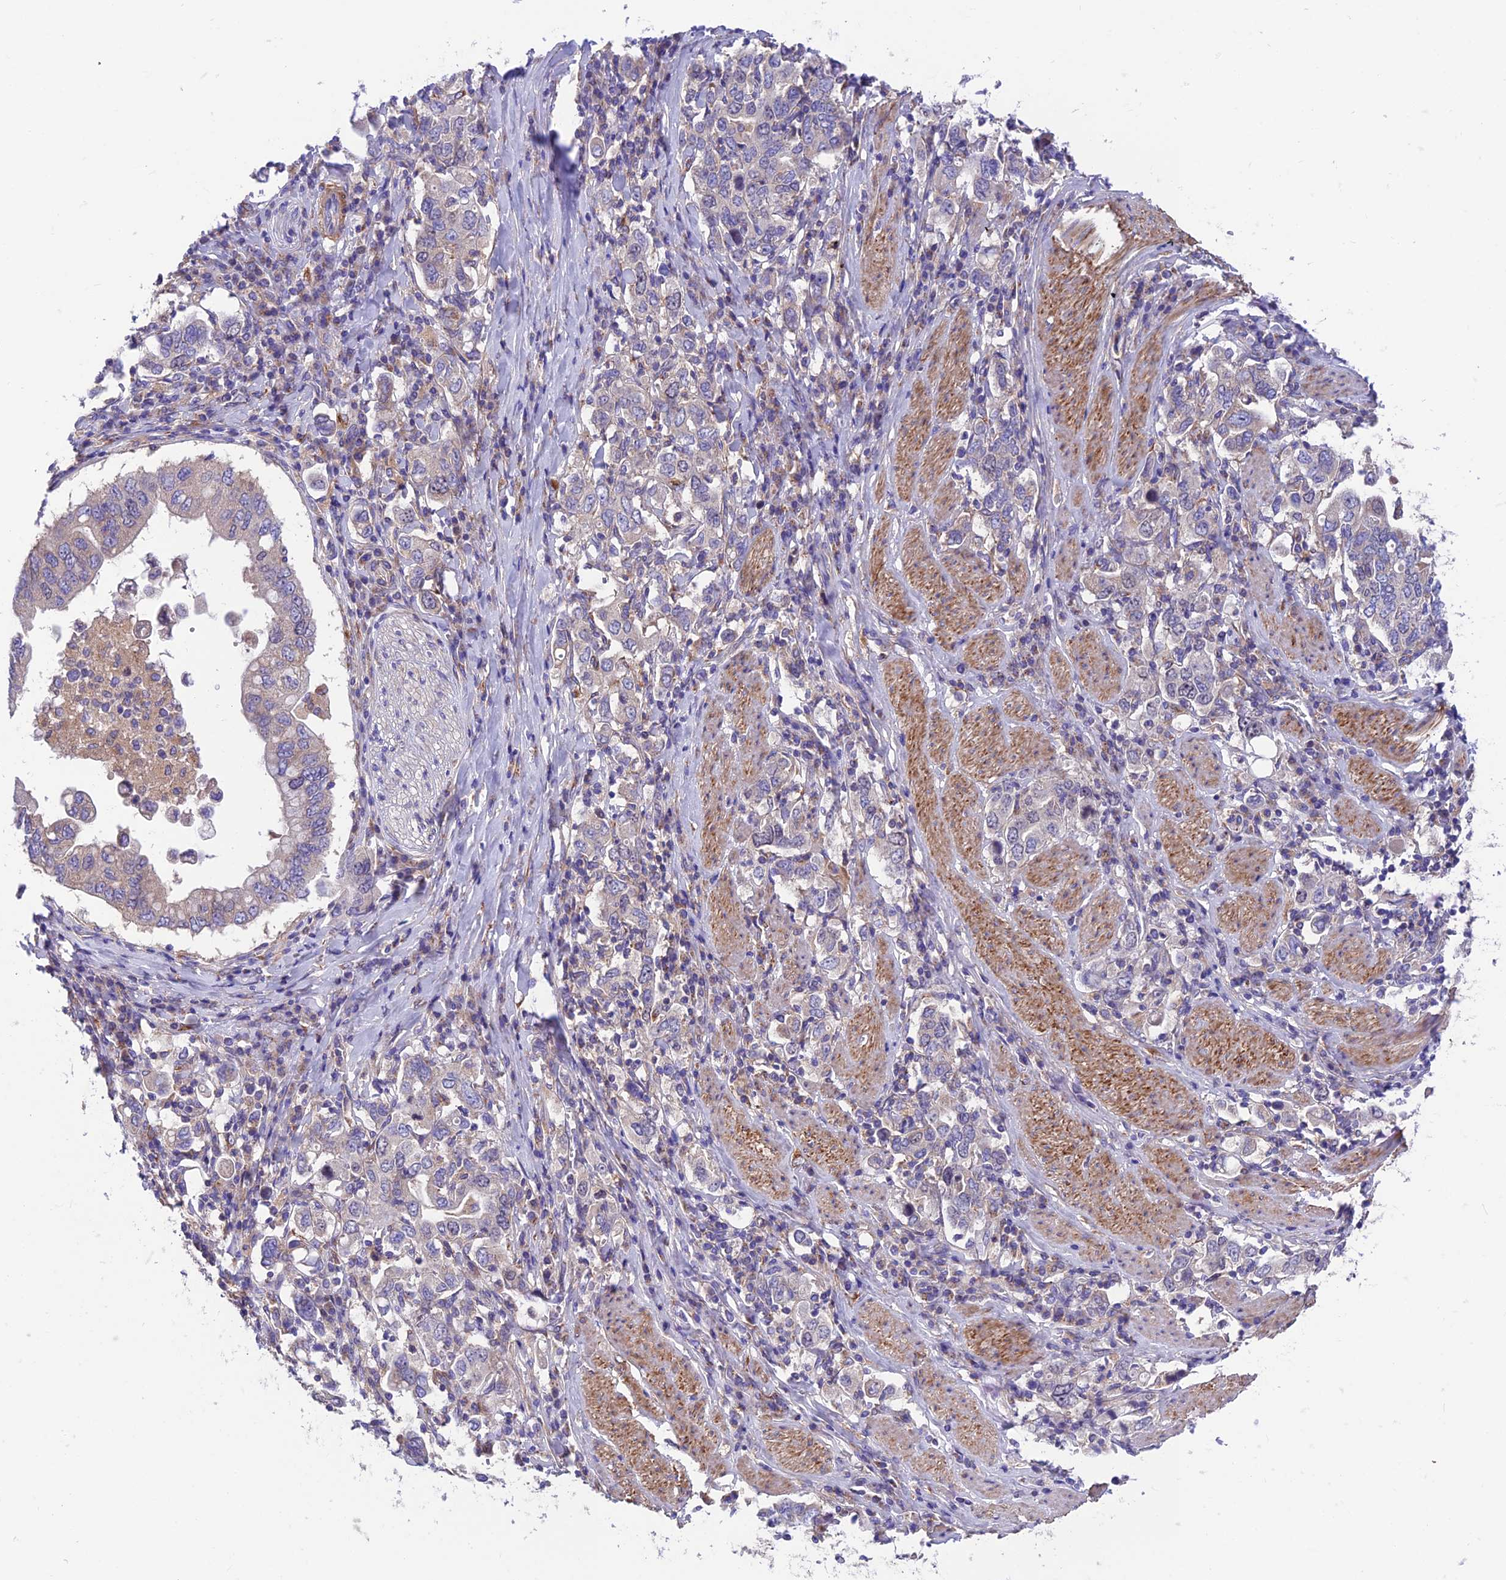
{"staining": {"intensity": "negative", "quantity": "none", "location": "none"}, "tissue": "stomach cancer", "cell_type": "Tumor cells", "image_type": "cancer", "snomed": [{"axis": "morphology", "description": "Adenocarcinoma, NOS"}, {"axis": "topography", "description": "Stomach, upper"}], "caption": "Tumor cells show no significant expression in stomach adenocarcinoma.", "gene": "VPS16", "patient": {"sex": "male", "age": 62}}